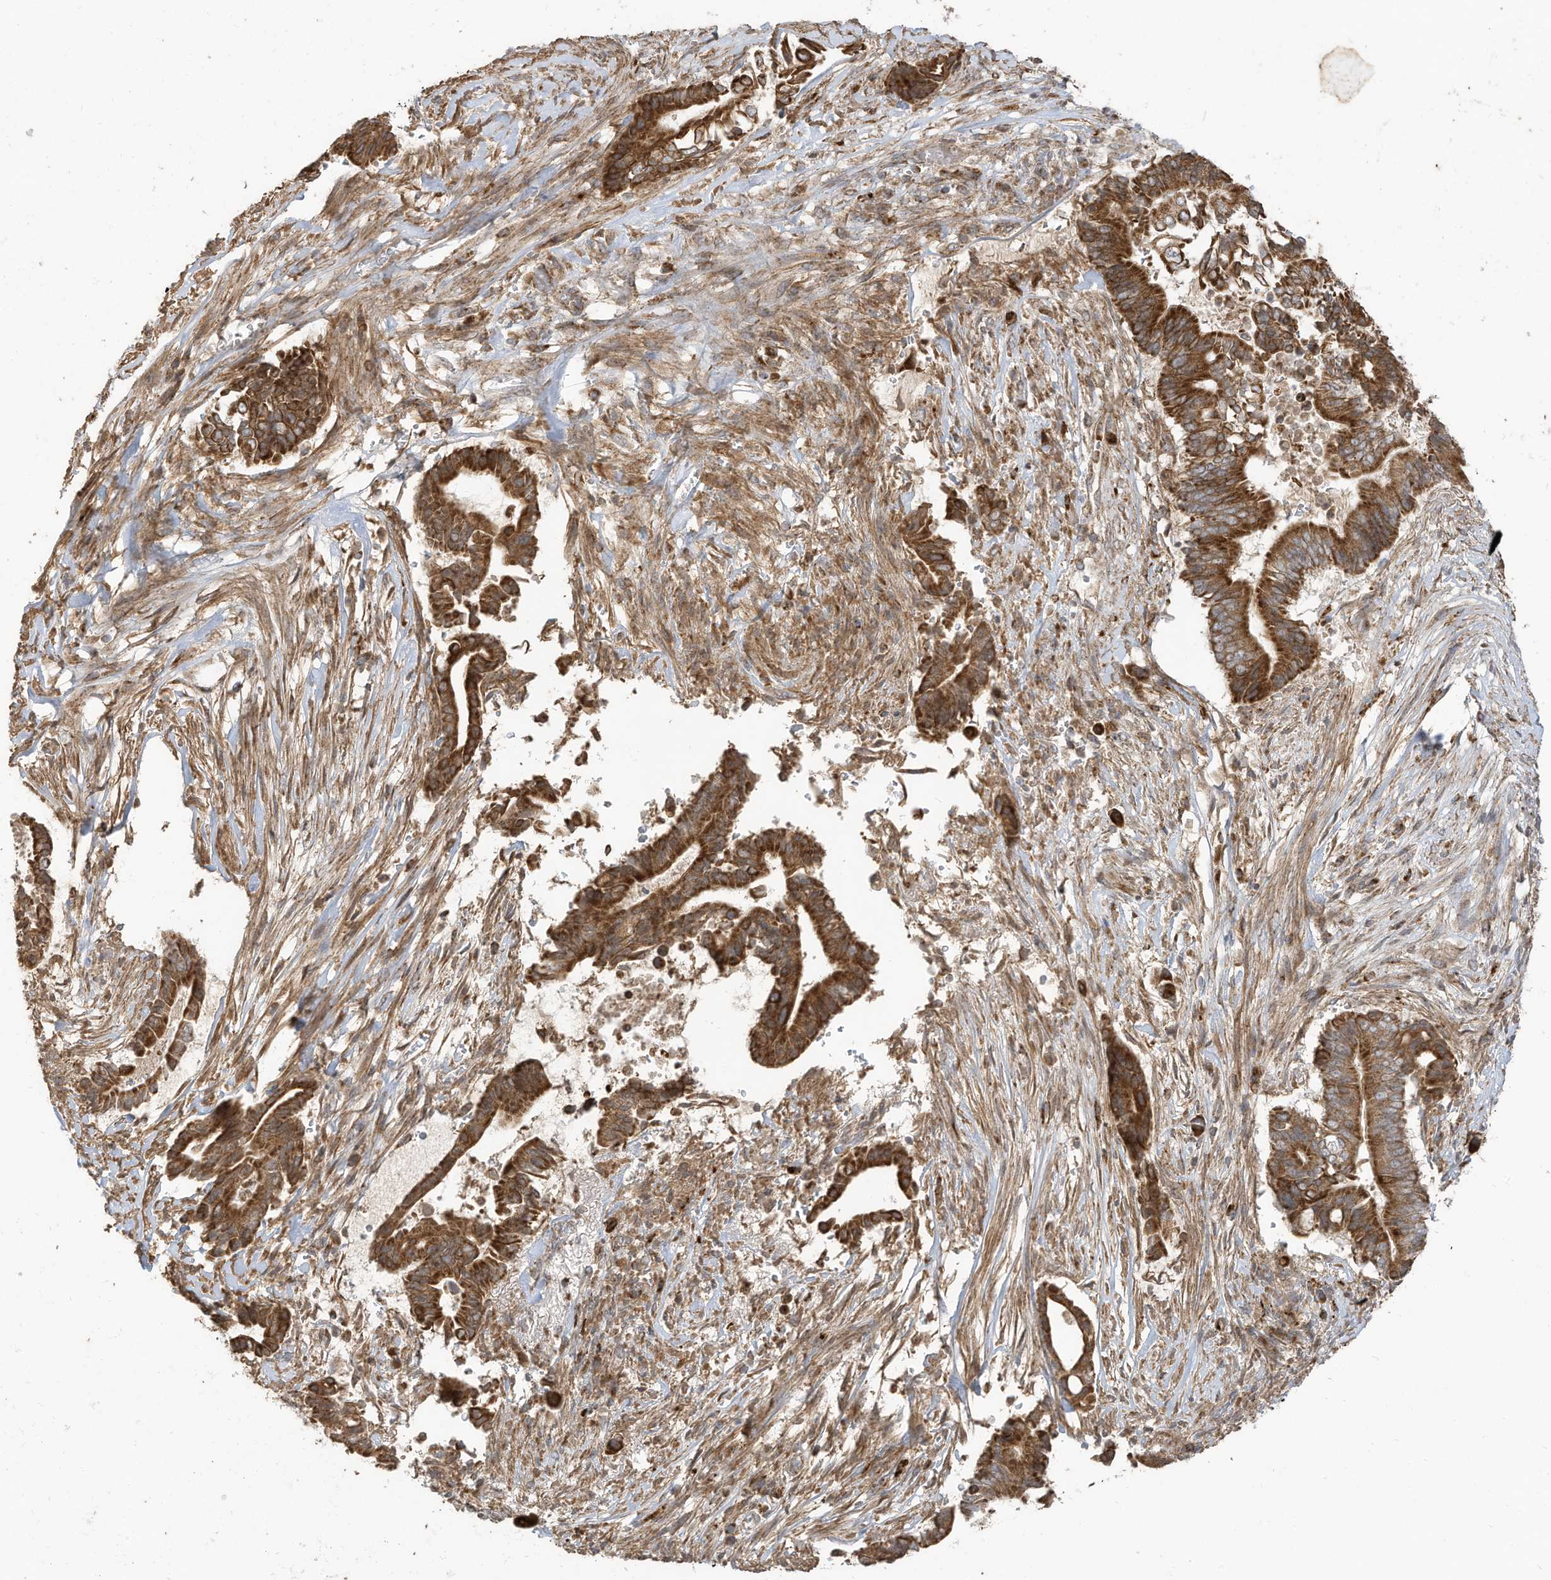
{"staining": {"intensity": "moderate", "quantity": ">75%", "location": "cytoplasmic/membranous"}, "tissue": "pancreatic cancer", "cell_type": "Tumor cells", "image_type": "cancer", "snomed": [{"axis": "morphology", "description": "Adenocarcinoma, NOS"}, {"axis": "topography", "description": "Pancreas"}], "caption": "Human pancreatic cancer (adenocarcinoma) stained with a brown dye shows moderate cytoplasmic/membranous positive positivity in about >75% of tumor cells.", "gene": "C2orf74", "patient": {"sex": "male", "age": 68}}